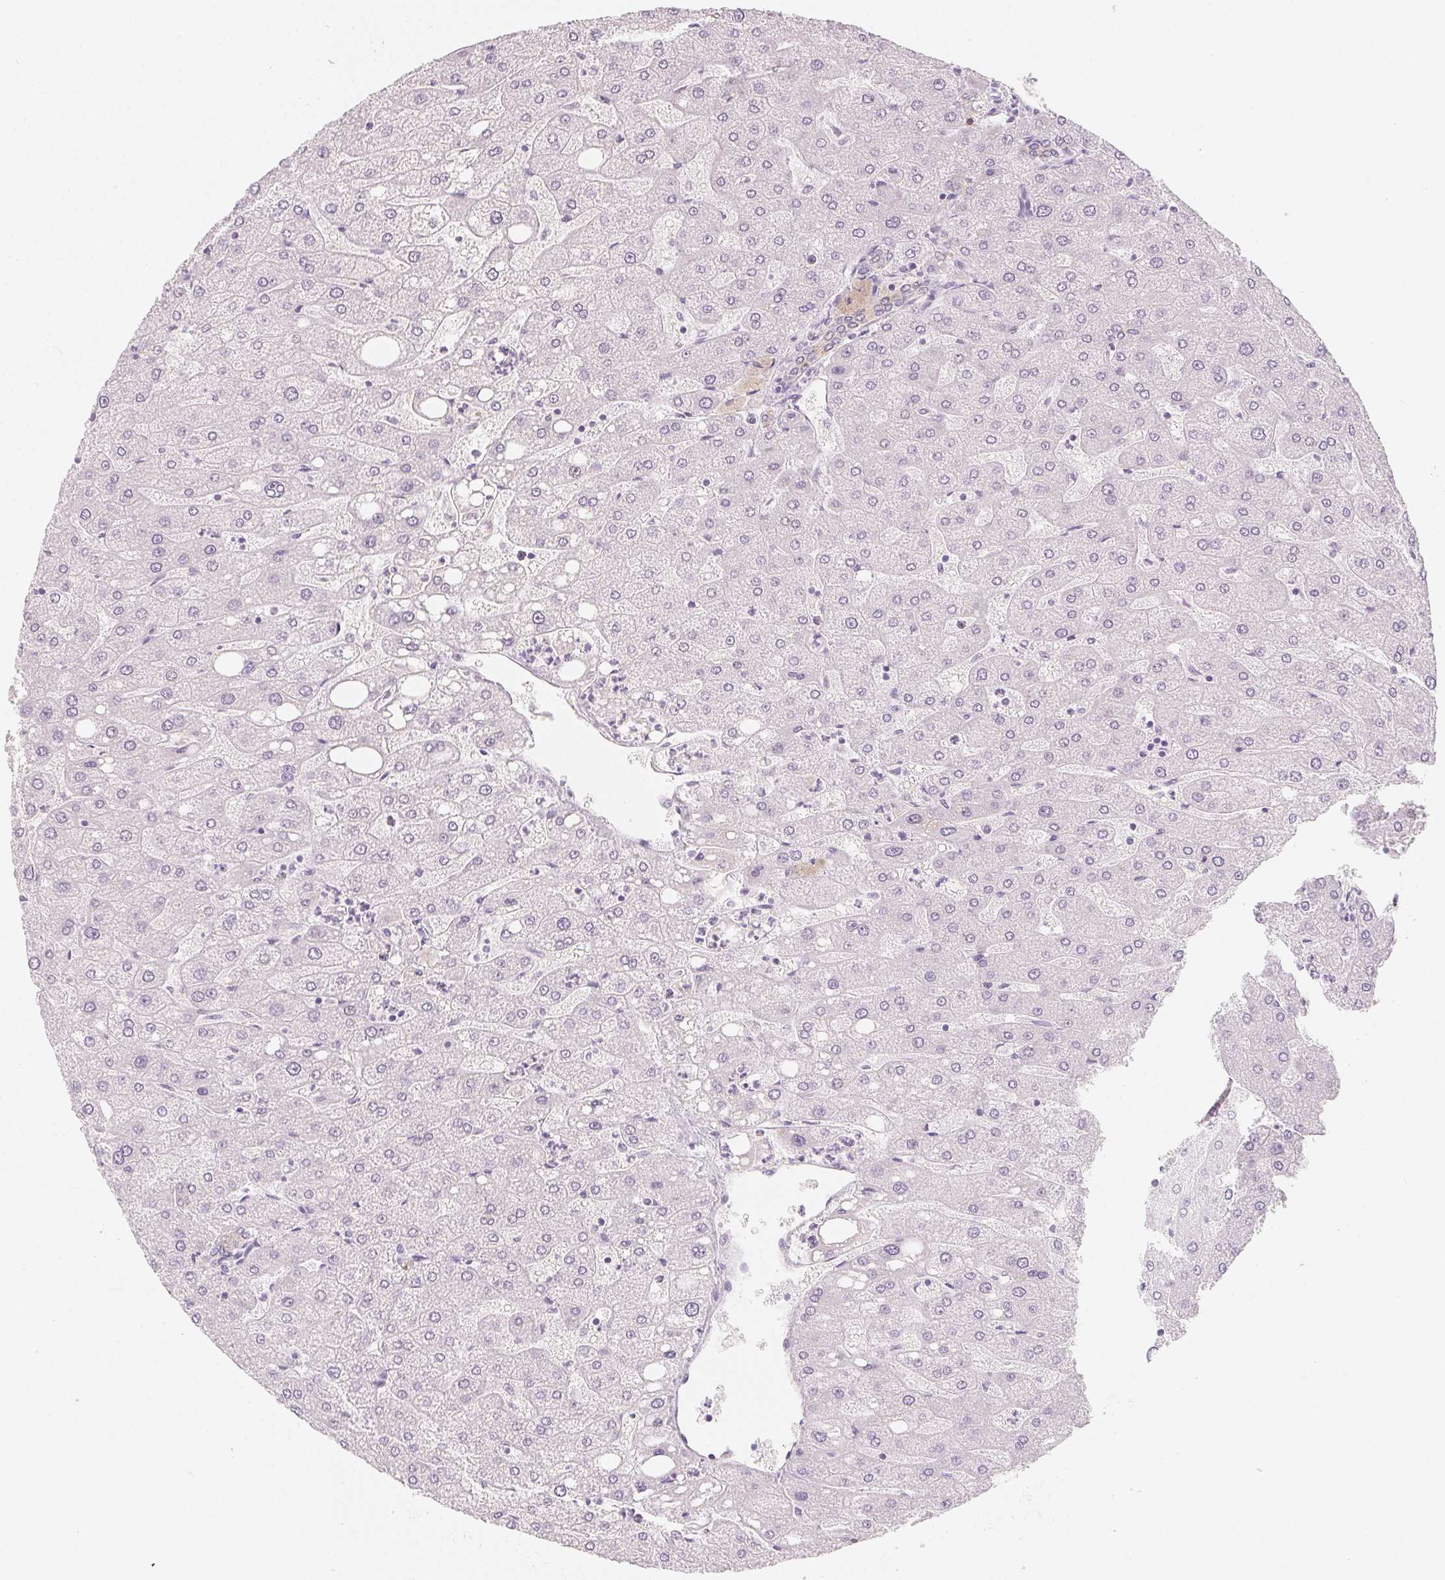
{"staining": {"intensity": "negative", "quantity": "none", "location": "none"}, "tissue": "liver", "cell_type": "Cholangiocytes", "image_type": "normal", "snomed": [{"axis": "morphology", "description": "Normal tissue, NOS"}, {"axis": "topography", "description": "Liver"}], "caption": "Protein analysis of benign liver reveals no significant staining in cholangiocytes. Nuclei are stained in blue.", "gene": "SH3GL2", "patient": {"sex": "male", "age": 67}}